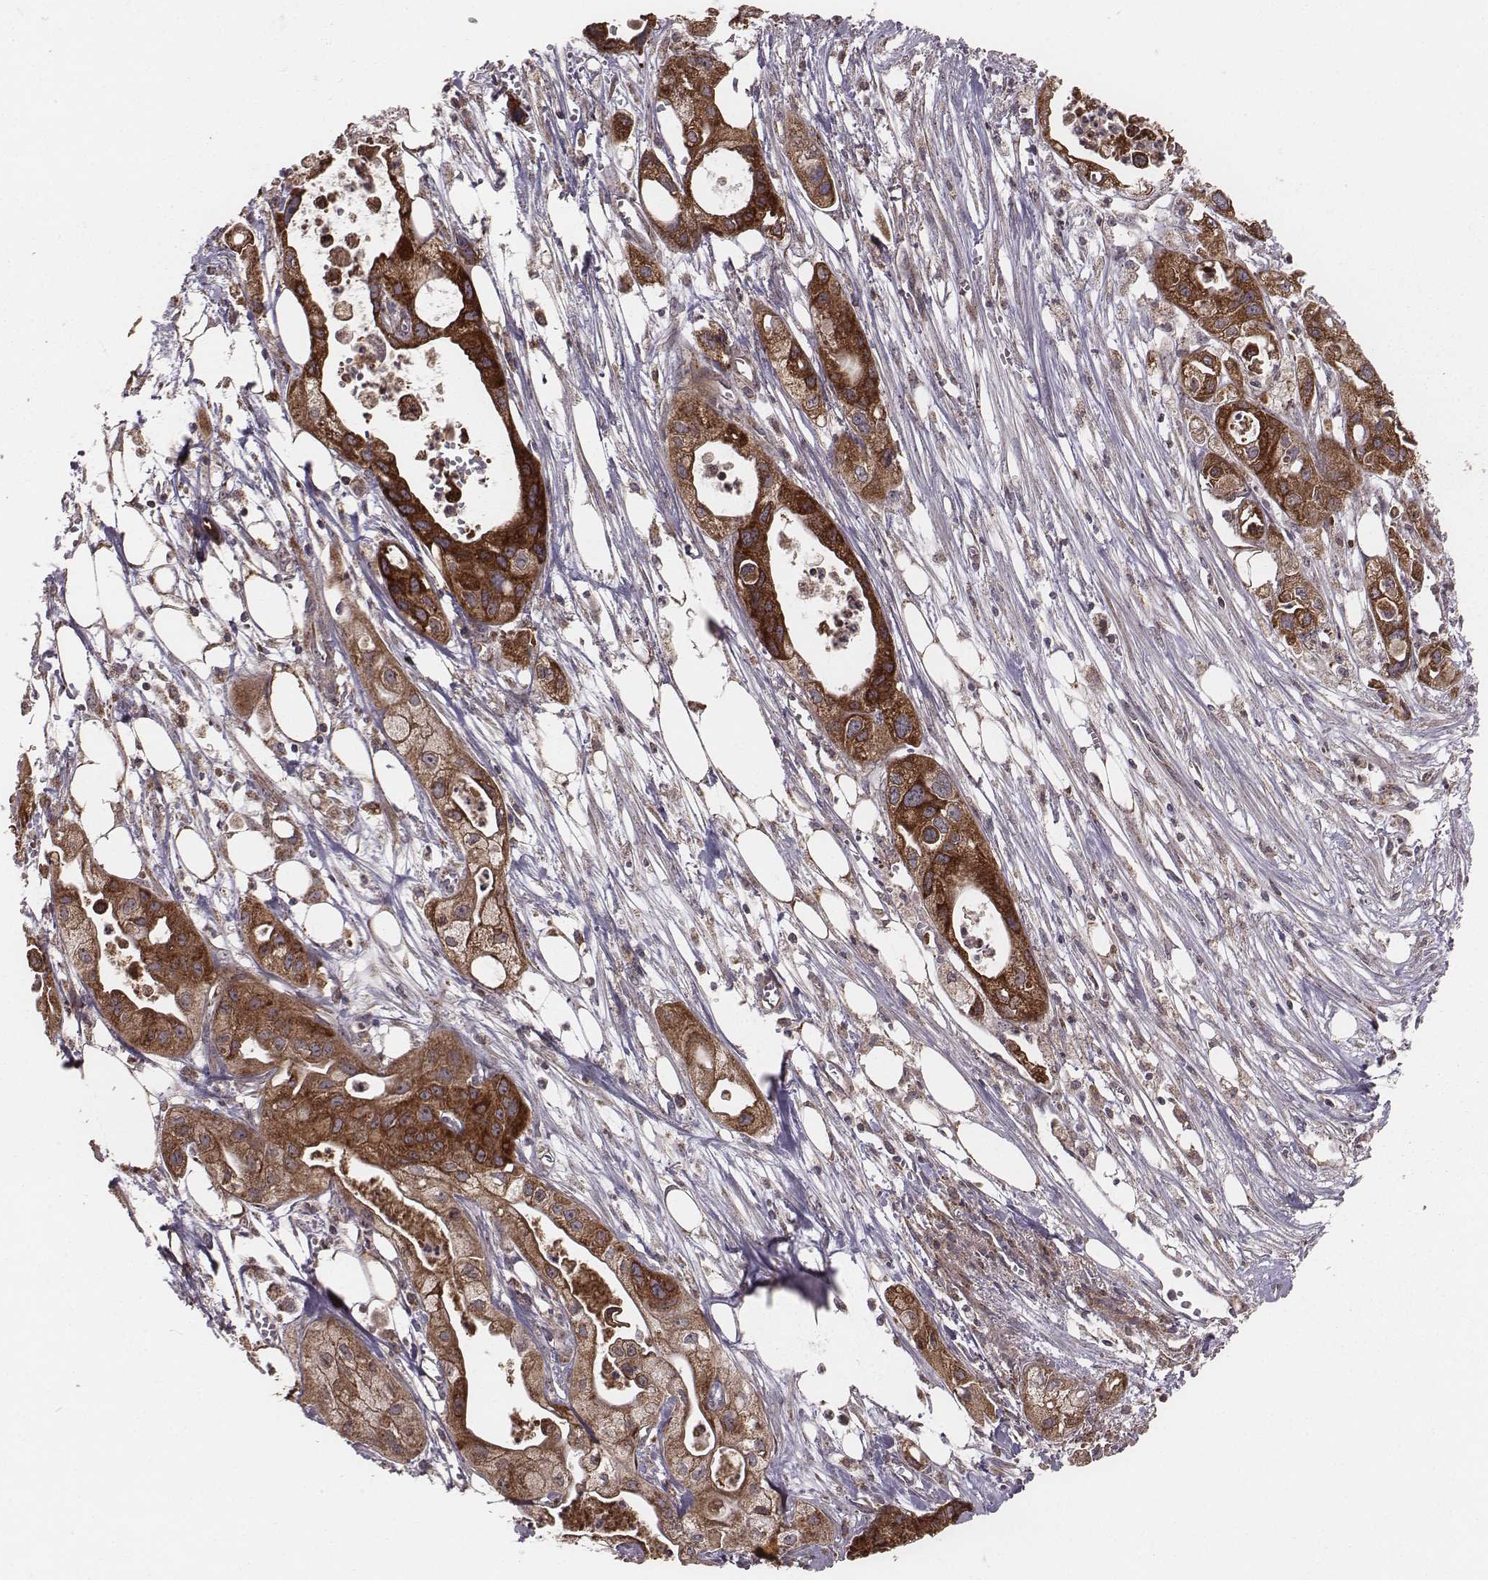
{"staining": {"intensity": "strong", "quantity": ">75%", "location": "cytoplasmic/membranous"}, "tissue": "pancreatic cancer", "cell_type": "Tumor cells", "image_type": "cancer", "snomed": [{"axis": "morphology", "description": "Adenocarcinoma, NOS"}, {"axis": "topography", "description": "Pancreas"}], "caption": "Immunohistochemical staining of pancreatic cancer (adenocarcinoma) demonstrates strong cytoplasmic/membranous protein expression in about >75% of tumor cells. The protein is stained brown, and the nuclei are stained in blue (DAB (3,3'-diaminobenzidine) IHC with brightfield microscopy, high magnification).", "gene": "PDCD2L", "patient": {"sex": "male", "age": 70}}